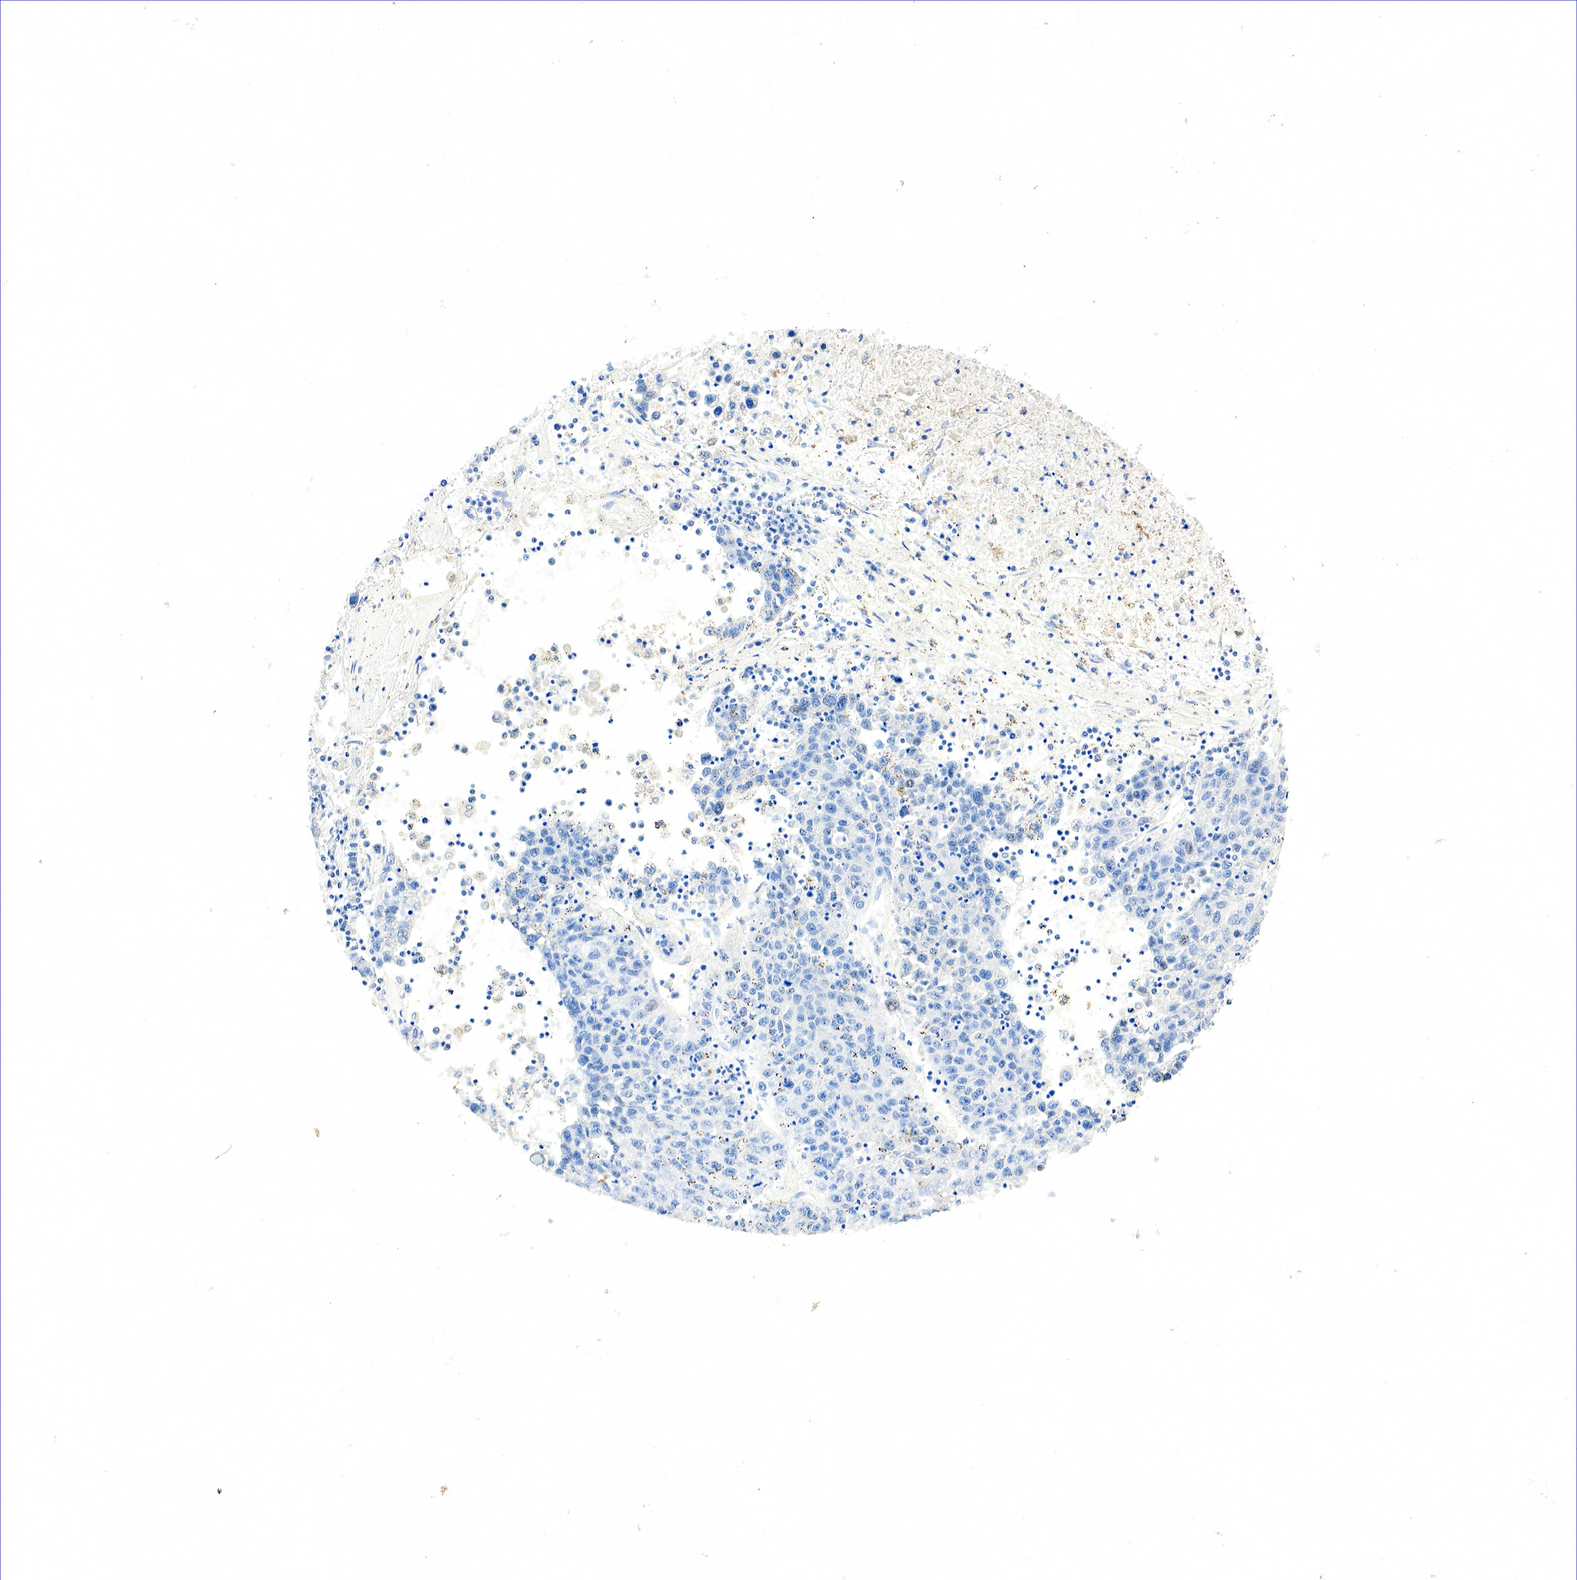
{"staining": {"intensity": "moderate", "quantity": "<25%", "location": "cytoplasmic/membranous"}, "tissue": "liver cancer", "cell_type": "Tumor cells", "image_type": "cancer", "snomed": [{"axis": "morphology", "description": "Carcinoma, Hepatocellular, NOS"}, {"axis": "topography", "description": "Liver"}], "caption": "This image displays immunohistochemistry (IHC) staining of human liver hepatocellular carcinoma, with low moderate cytoplasmic/membranous positivity in about <25% of tumor cells.", "gene": "SST", "patient": {"sex": "male", "age": 49}}